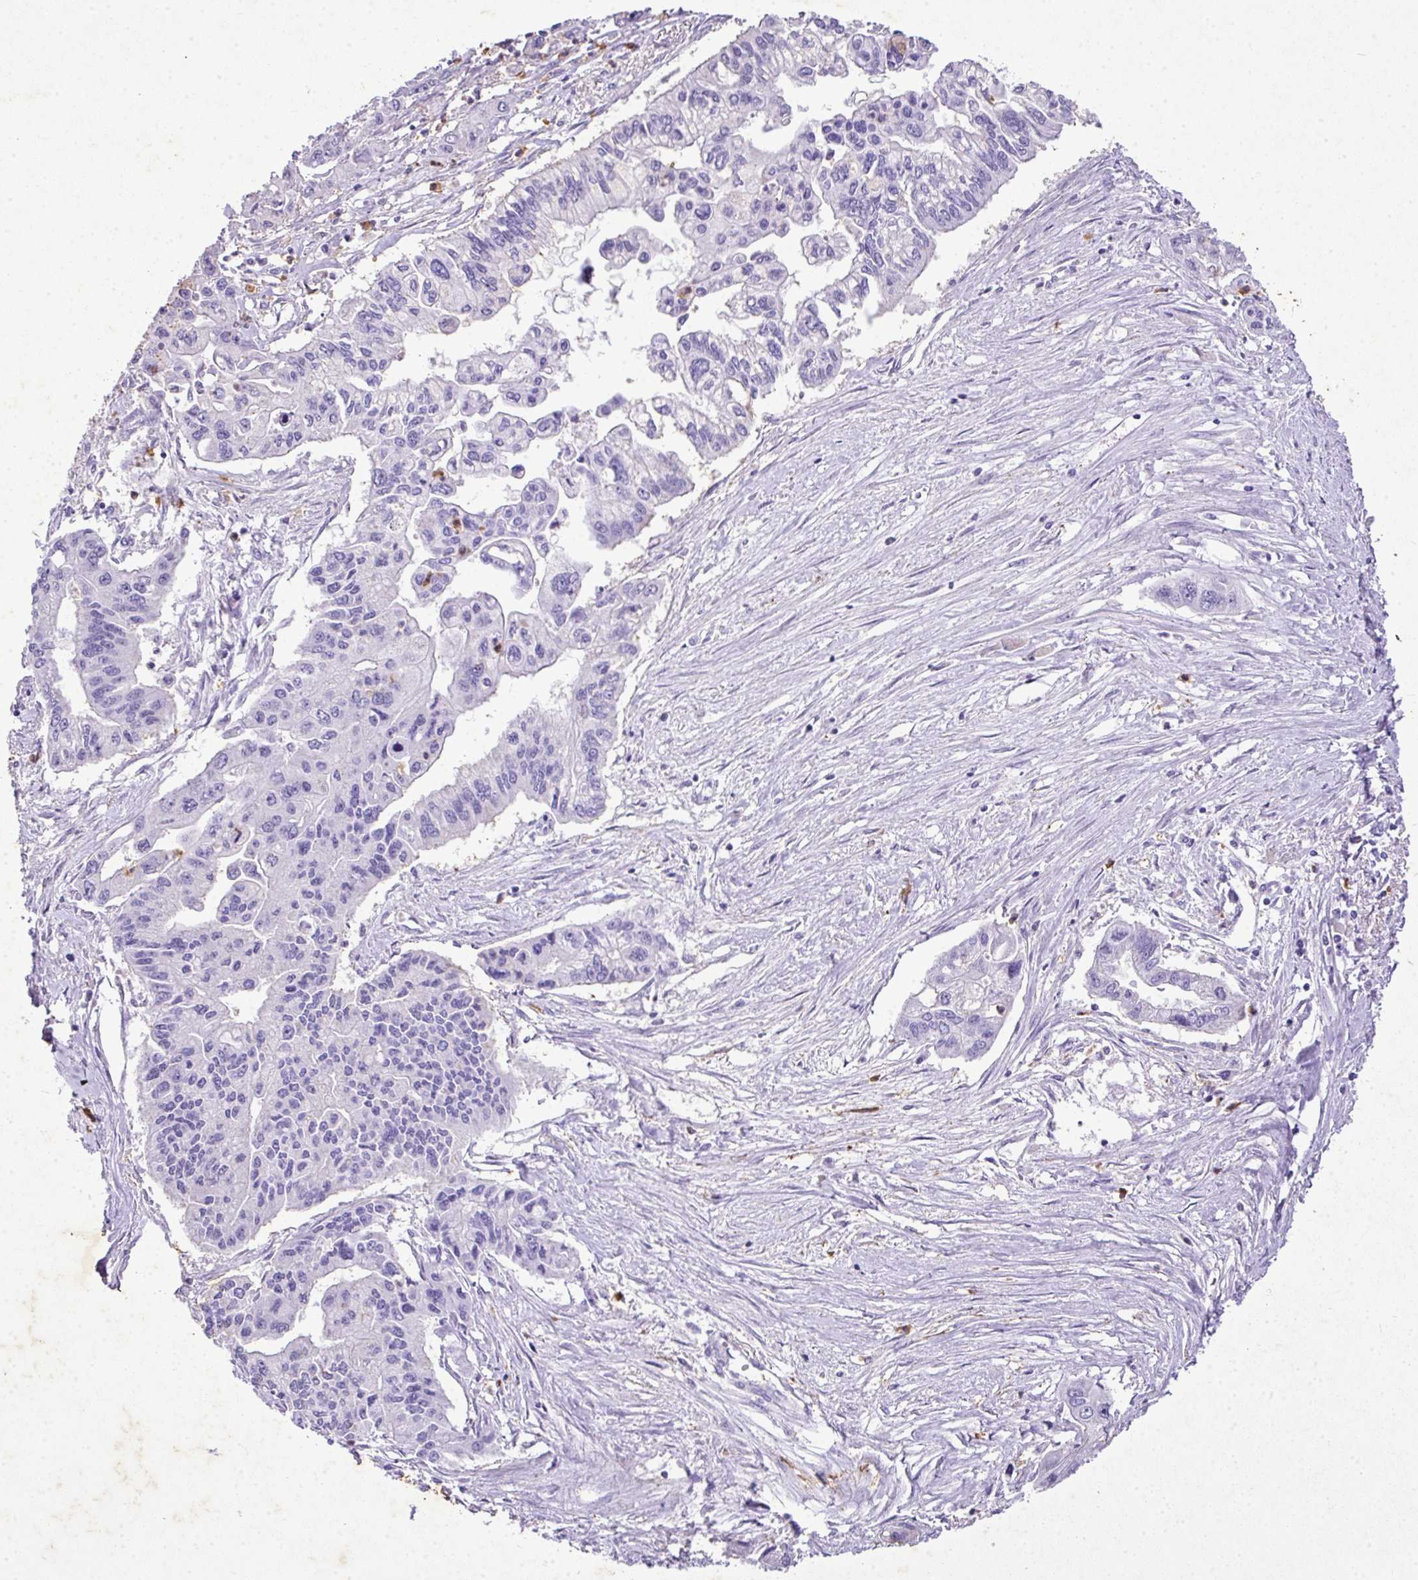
{"staining": {"intensity": "negative", "quantity": "none", "location": "none"}, "tissue": "pancreatic cancer", "cell_type": "Tumor cells", "image_type": "cancer", "snomed": [{"axis": "morphology", "description": "Adenocarcinoma, NOS"}, {"axis": "topography", "description": "Pancreas"}], "caption": "High power microscopy photomicrograph of an immunohistochemistry image of adenocarcinoma (pancreatic), revealing no significant staining in tumor cells.", "gene": "KCNJ11", "patient": {"sex": "male", "age": 62}}